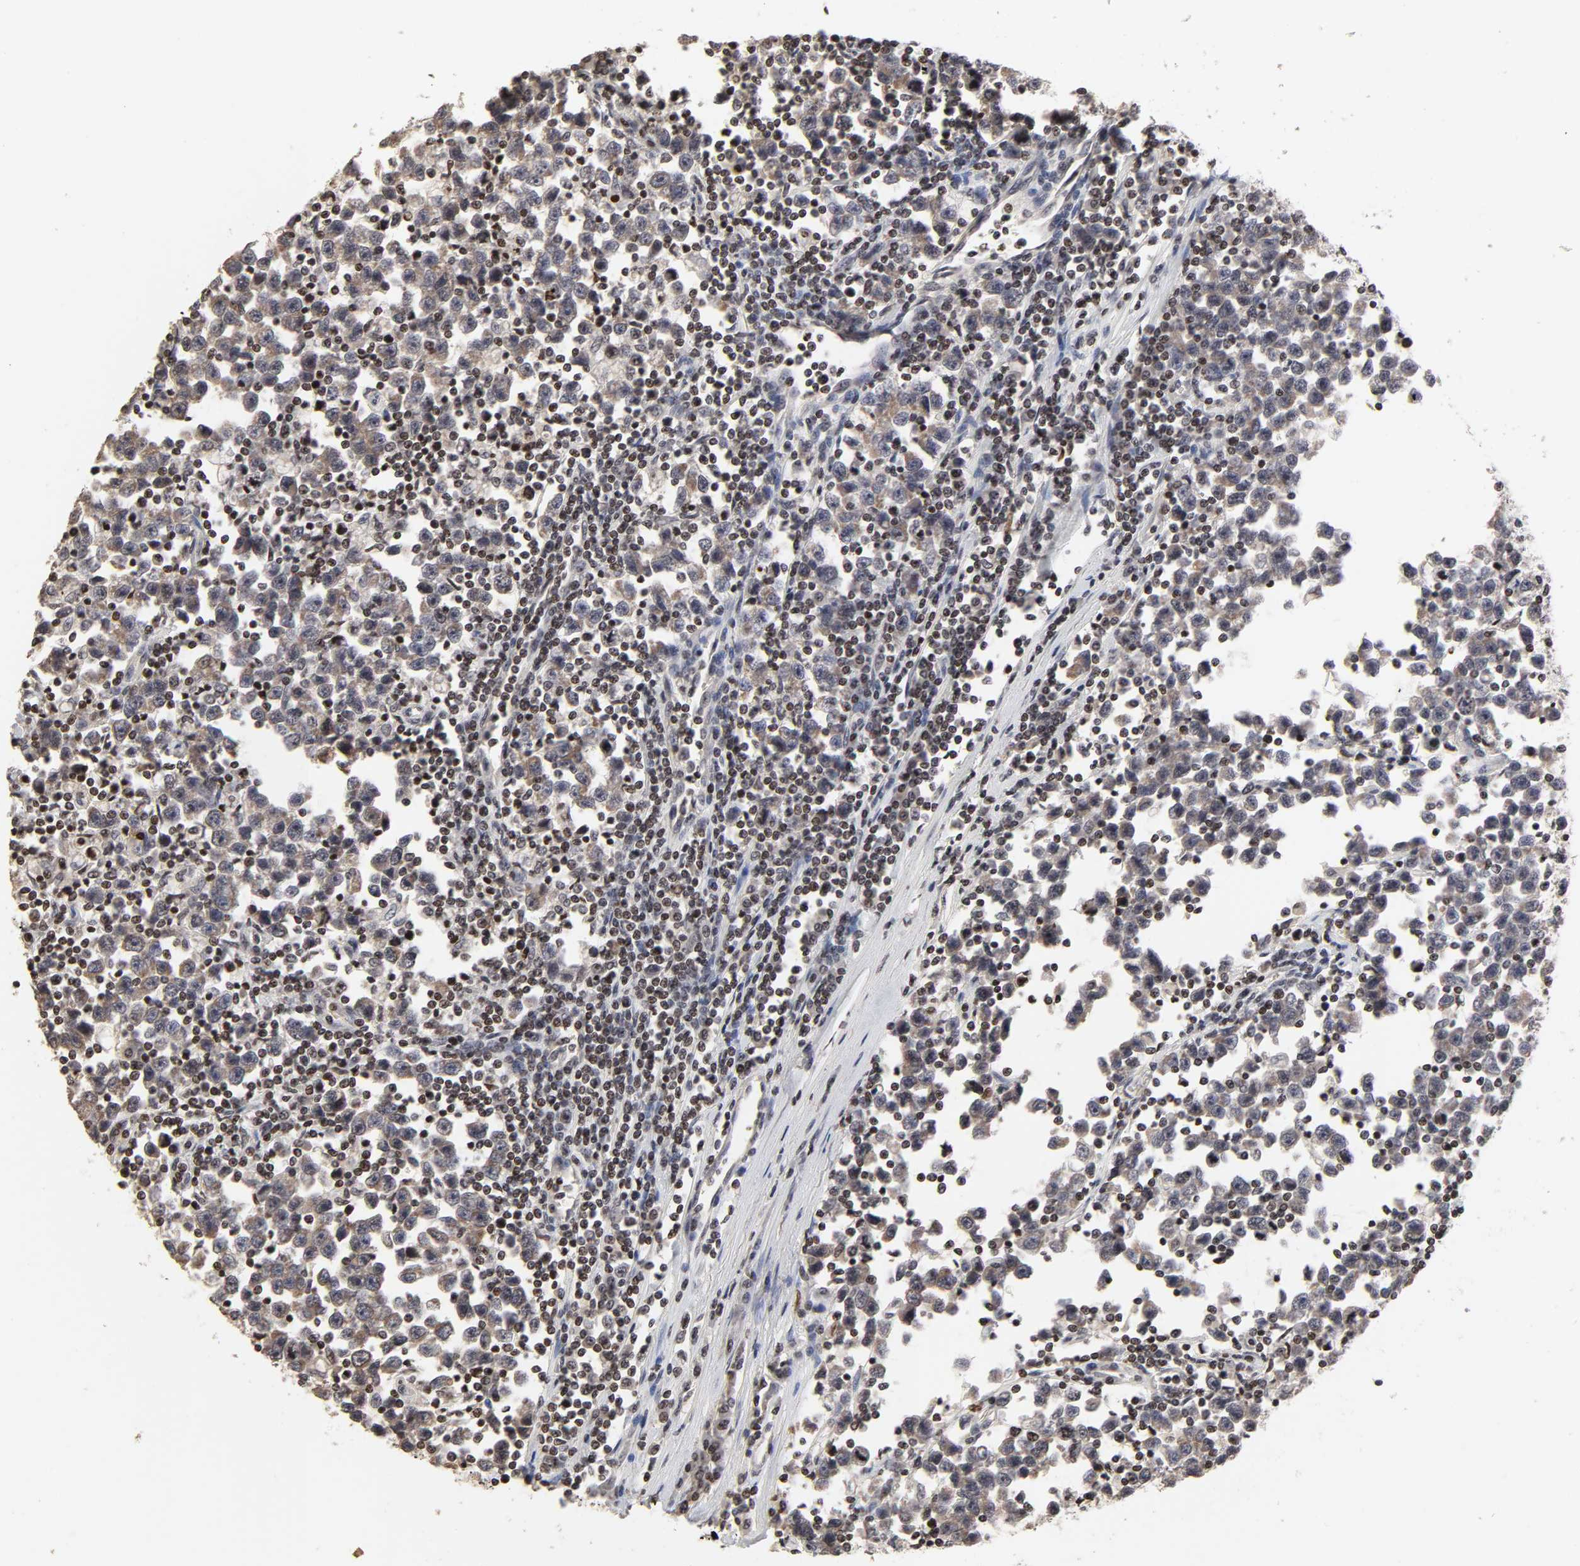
{"staining": {"intensity": "weak", "quantity": "<25%", "location": "cytoplasmic/membranous"}, "tissue": "testis cancer", "cell_type": "Tumor cells", "image_type": "cancer", "snomed": [{"axis": "morphology", "description": "Seminoma, NOS"}, {"axis": "topography", "description": "Testis"}], "caption": "High power microscopy image of an immunohistochemistry (IHC) photomicrograph of seminoma (testis), revealing no significant positivity in tumor cells.", "gene": "ZNF473", "patient": {"sex": "male", "age": 43}}